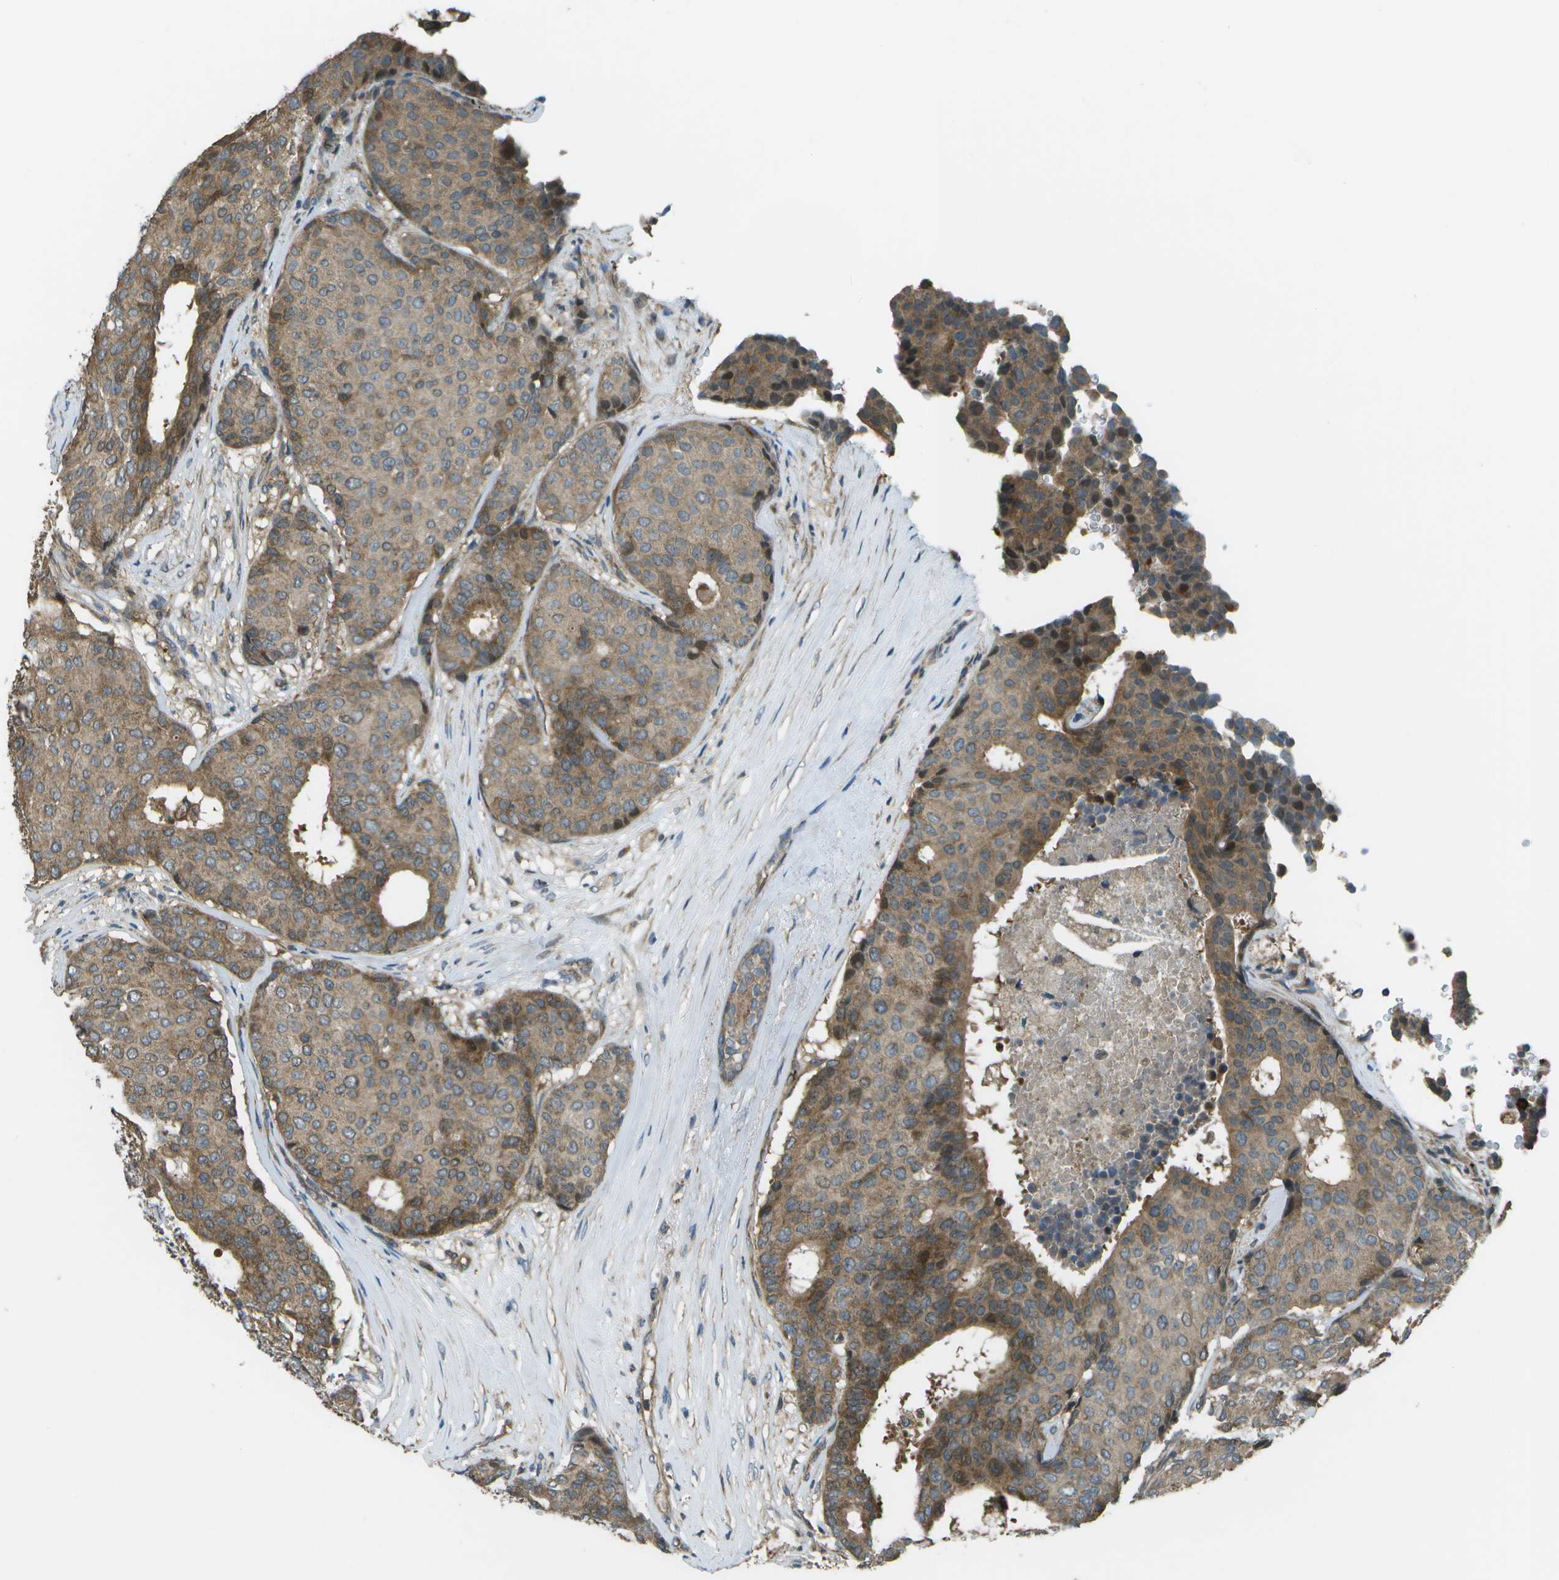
{"staining": {"intensity": "moderate", "quantity": ">75%", "location": "cytoplasmic/membranous"}, "tissue": "breast cancer", "cell_type": "Tumor cells", "image_type": "cancer", "snomed": [{"axis": "morphology", "description": "Duct carcinoma"}, {"axis": "topography", "description": "Breast"}], "caption": "Tumor cells display moderate cytoplasmic/membranous staining in approximately >75% of cells in breast cancer.", "gene": "PLPBP", "patient": {"sex": "female", "age": 75}}